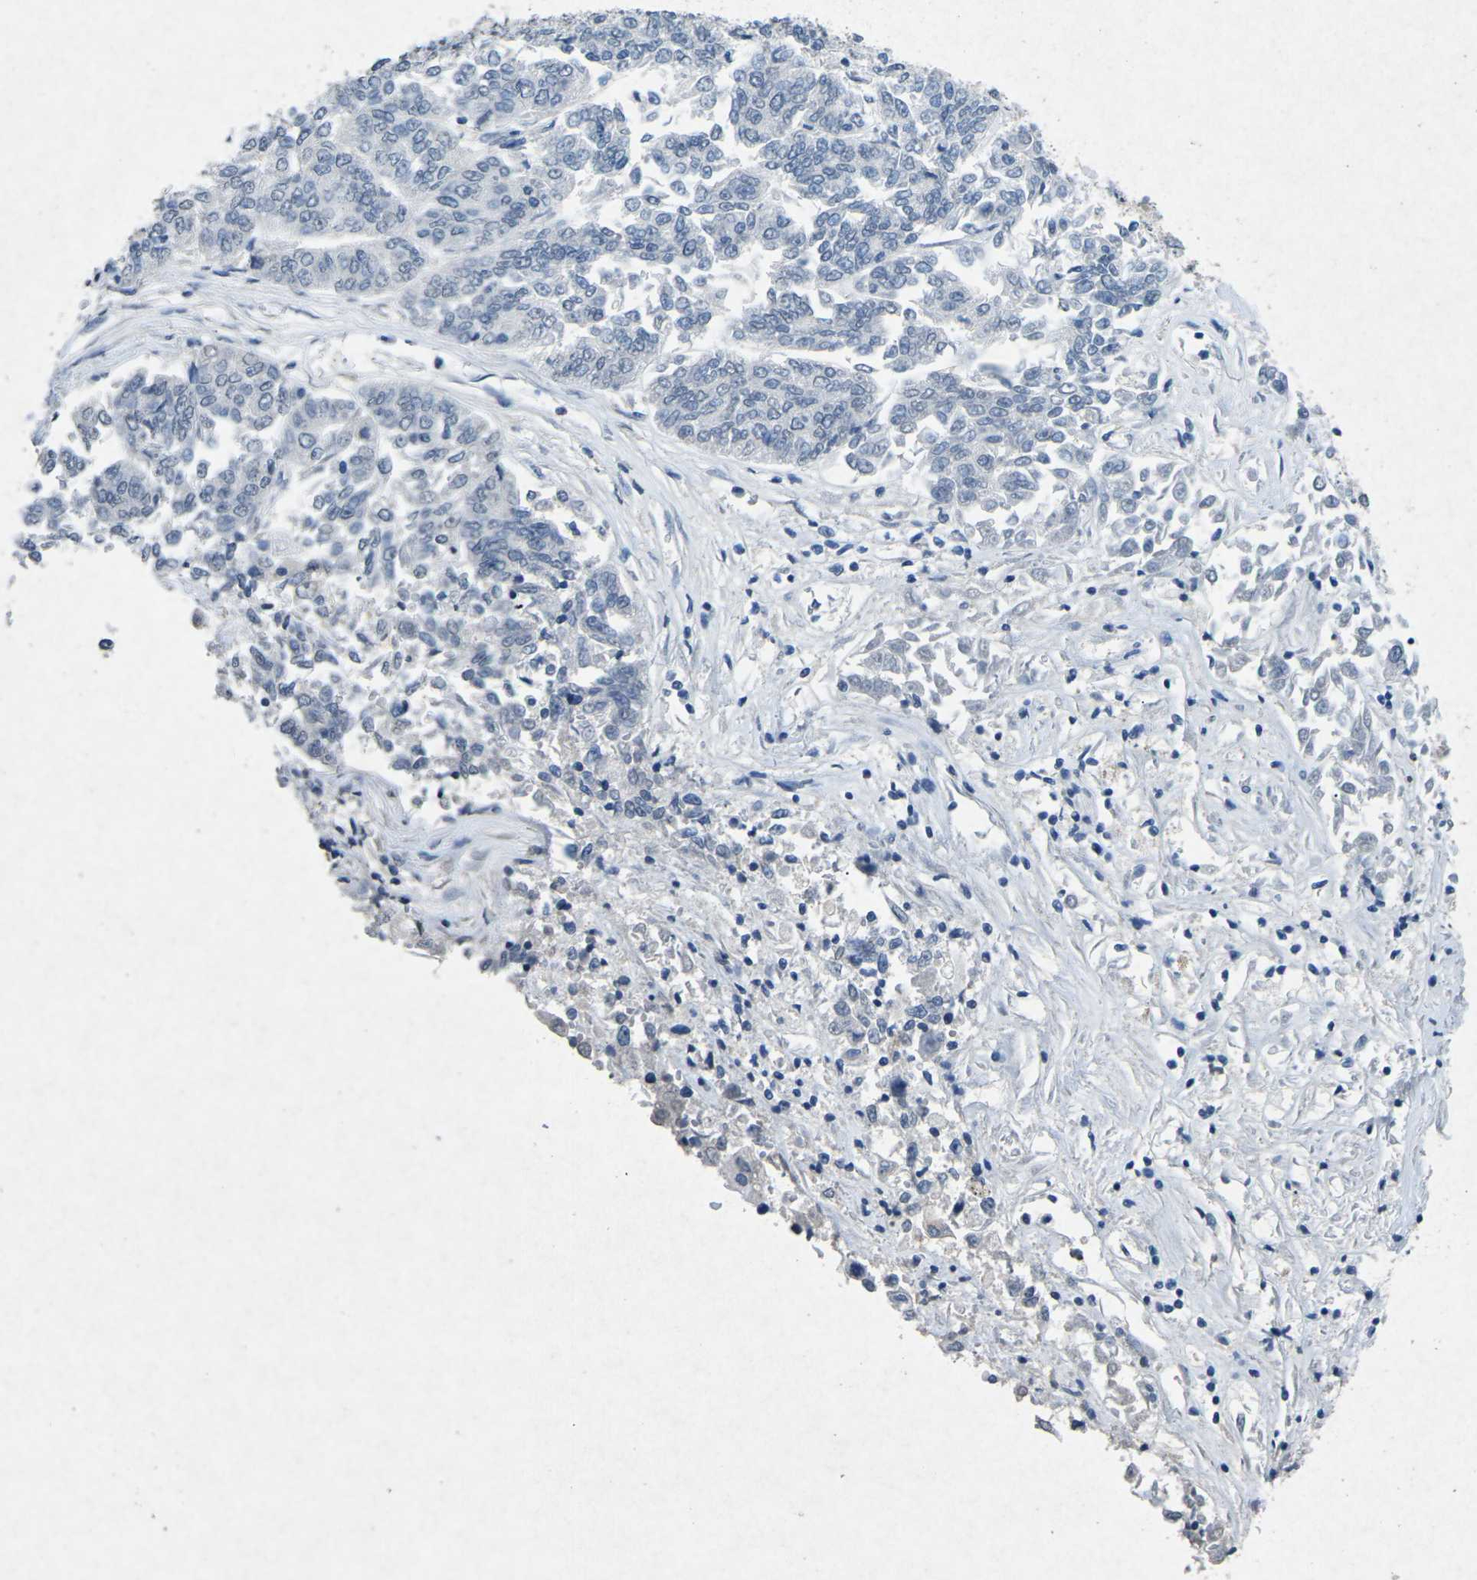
{"staining": {"intensity": "negative", "quantity": "none", "location": "none"}, "tissue": "lung cancer", "cell_type": "Tumor cells", "image_type": "cancer", "snomed": [{"axis": "morphology", "description": "Adenocarcinoma, NOS"}, {"axis": "topography", "description": "Lung"}], "caption": "IHC histopathology image of lung cancer stained for a protein (brown), which reveals no staining in tumor cells.", "gene": "A1BG", "patient": {"sex": "male", "age": 84}}